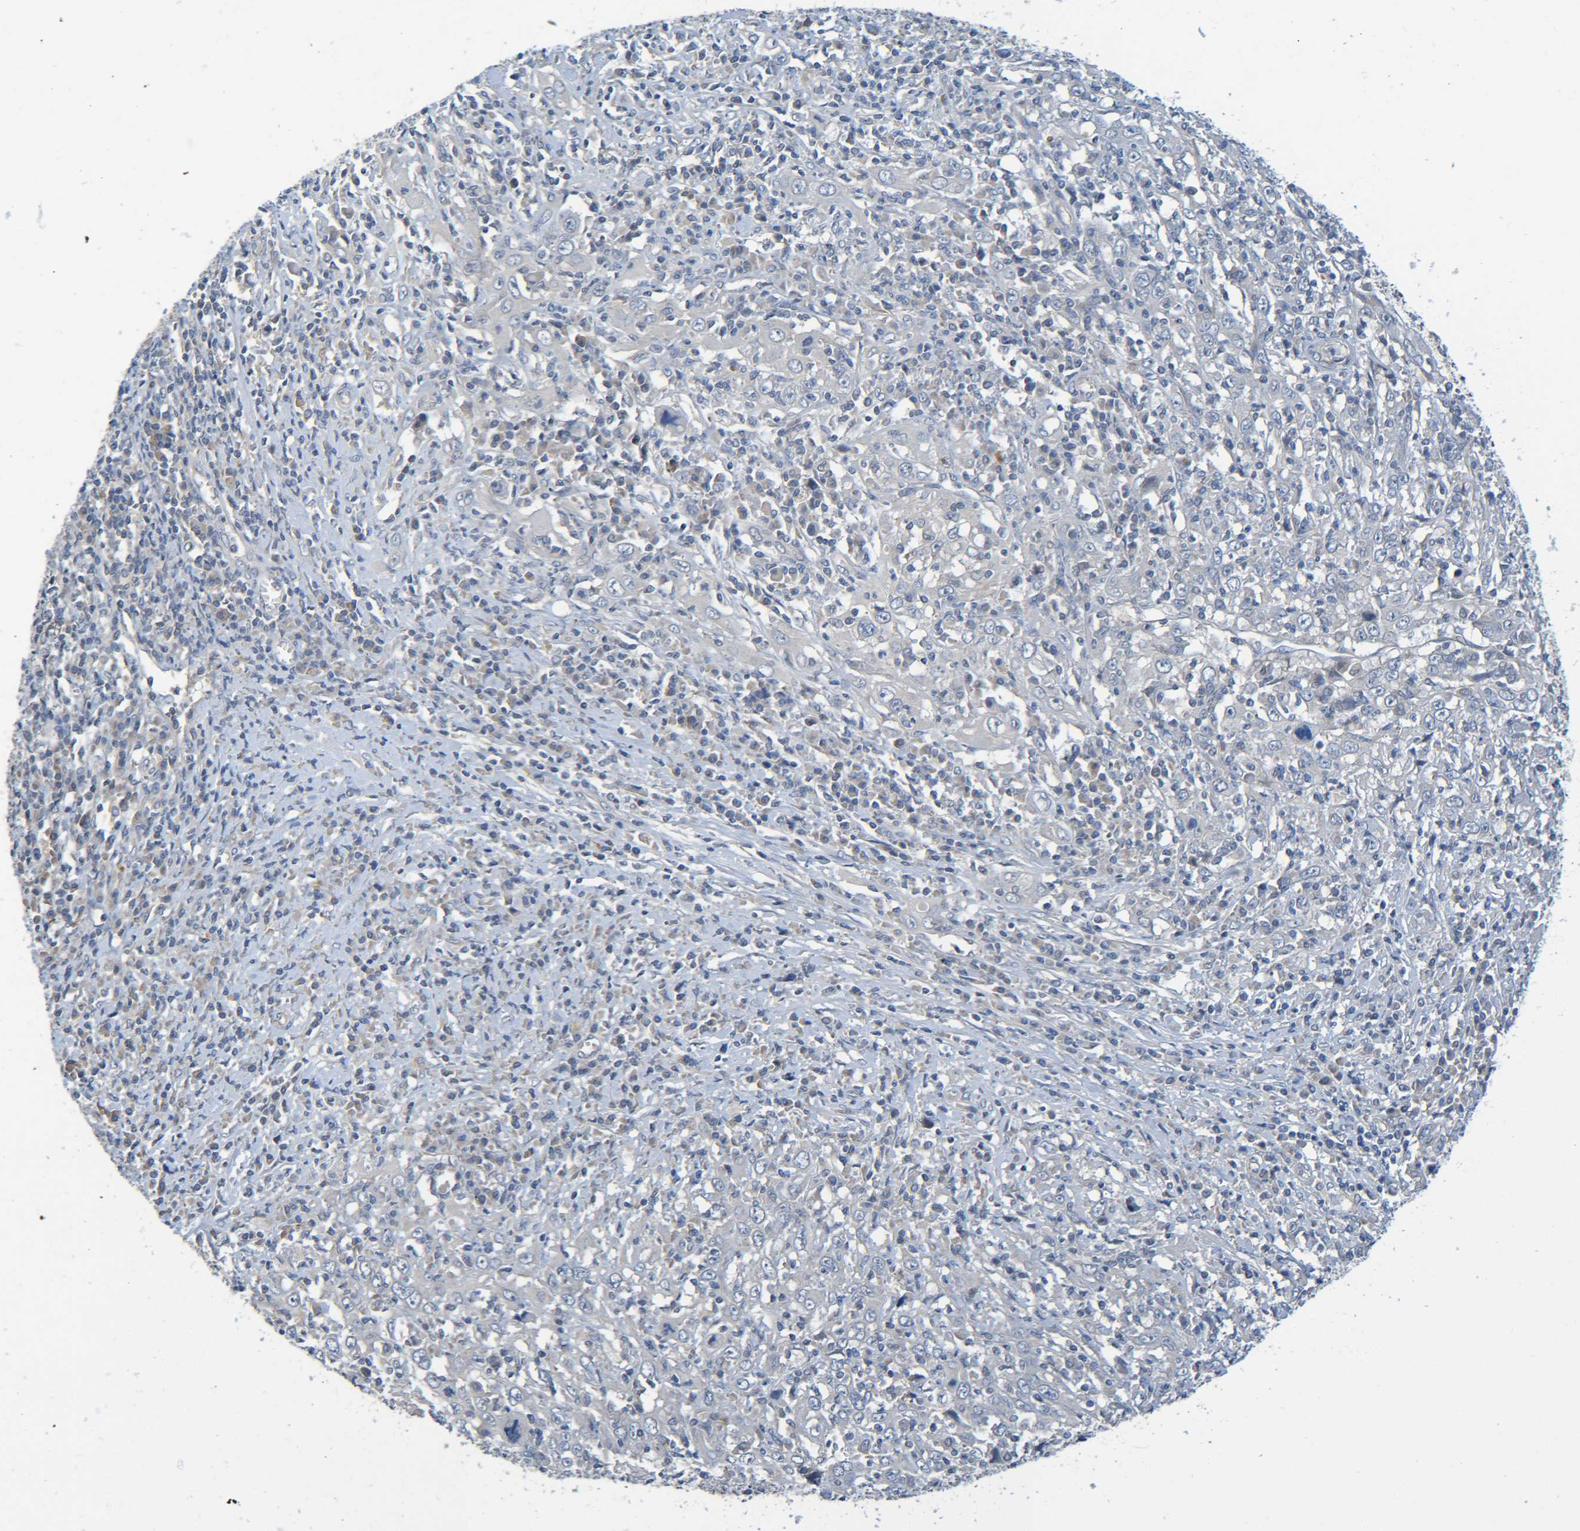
{"staining": {"intensity": "negative", "quantity": "none", "location": "none"}, "tissue": "cervical cancer", "cell_type": "Tumor cells", "image_type": "cancer", "snomed": [{"axis": "morphology", "description": "Squamous cell carcinoma, NOS"}, {"axis": "topography", "description": "Cervix"}], "caption": "The photomicrograph exhibits no staining of tumor cells in cervical cancer.", "gene": "CYP4F2", "patient": {"sex": "female", "age": 46}}